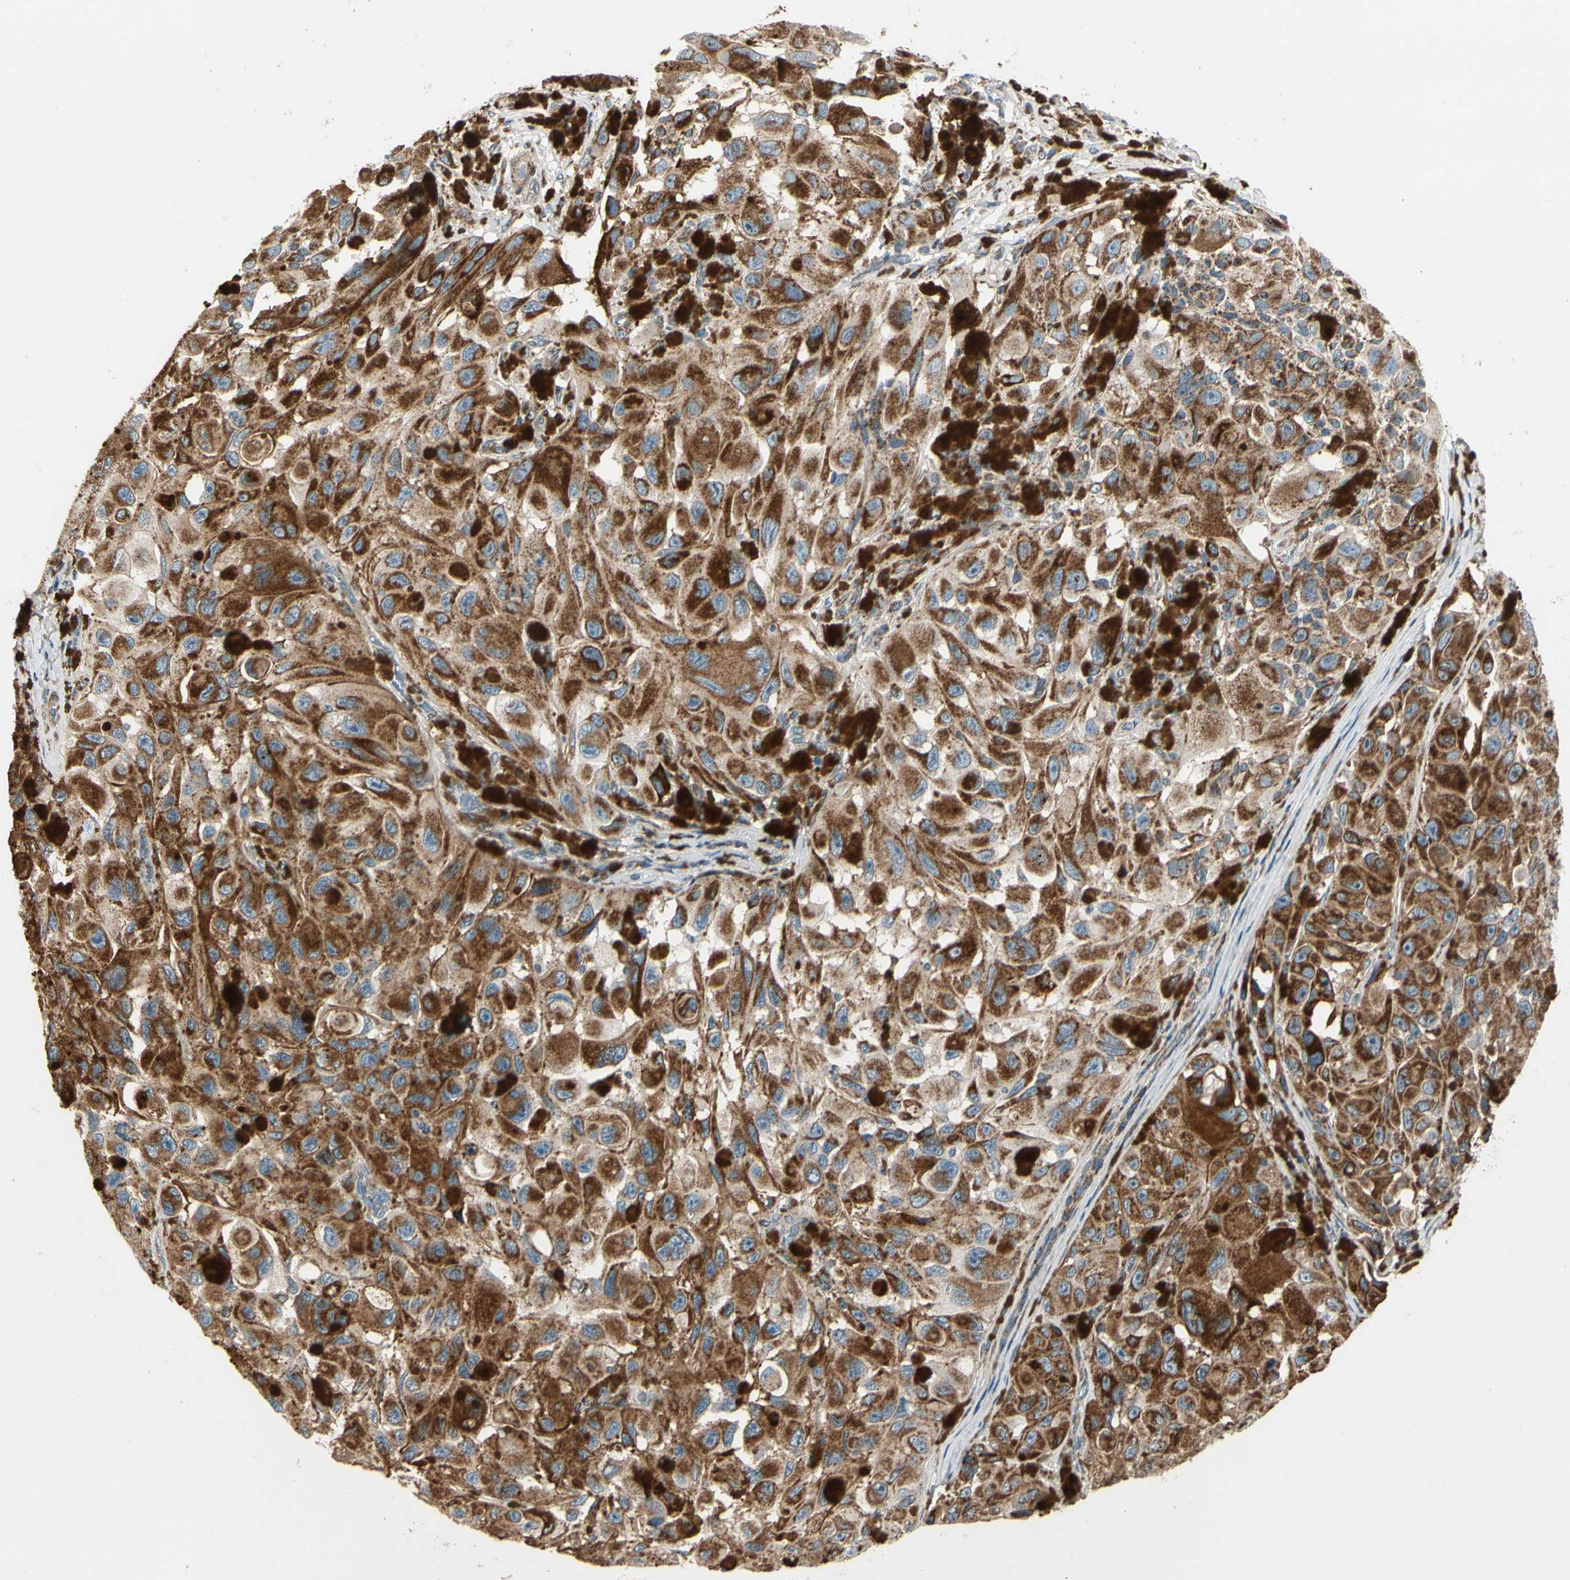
{"staining": {"intensity": "strong", "quantity": ">75%", "location": "cytoplasmic/membranous"}, "tissue": "melanoma", "cell_type": "Tumor cells", "image_type": "cancer", "snomed": [{"axis": "morphology", "description": "Malignant melanoma, NOS"}, {"axis": "topography", "description": "Skin"}], "caption": "IHC micrograph of human malignant melanoma stained for a protein (brown), which reveals high levels of strong cytoplasmic/membranous staining in approximately >75% of tumor cells.", "gene": "MRPL9", "patient": {"sex": "female", "age": 73}}